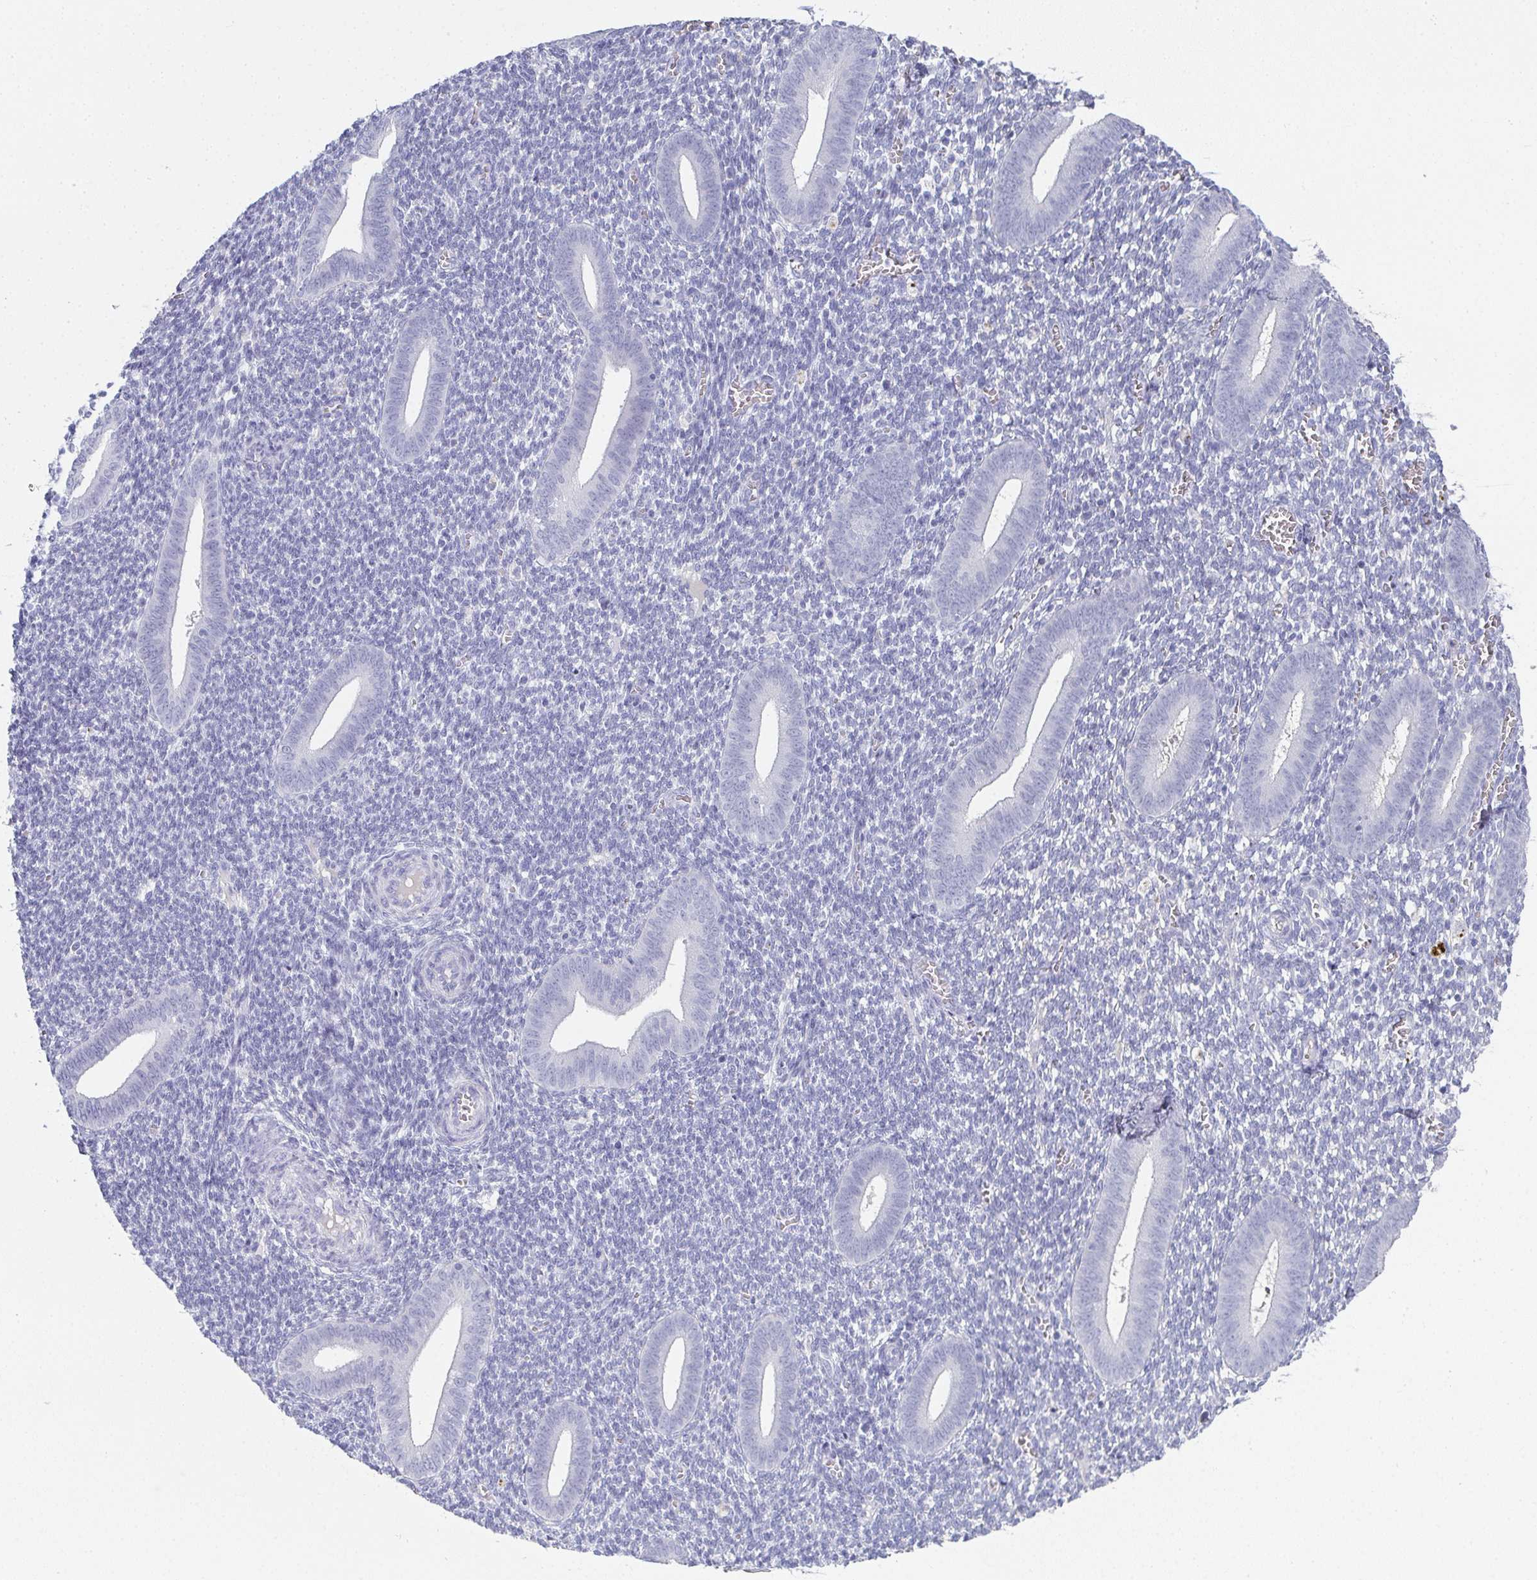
{"staining": {"intensity": "negative", "quantity": "none", "location": "none"}, "tissue": "endometrium", "cell_type": "Cells in endometrial stroma", "image_type": "normal", "snomed": [{"axis": "morphology", "description": "Normal tissue, NOS"}, {"axis": "topography", "description": "Endometrium"}], "caption": "Human endometrium stained for a protein using immunohistochemistry displays no positivity in cells in endometrial stroma.", "gene": "SLC36A2", "patient": {"sex": "female", "age": 25}}